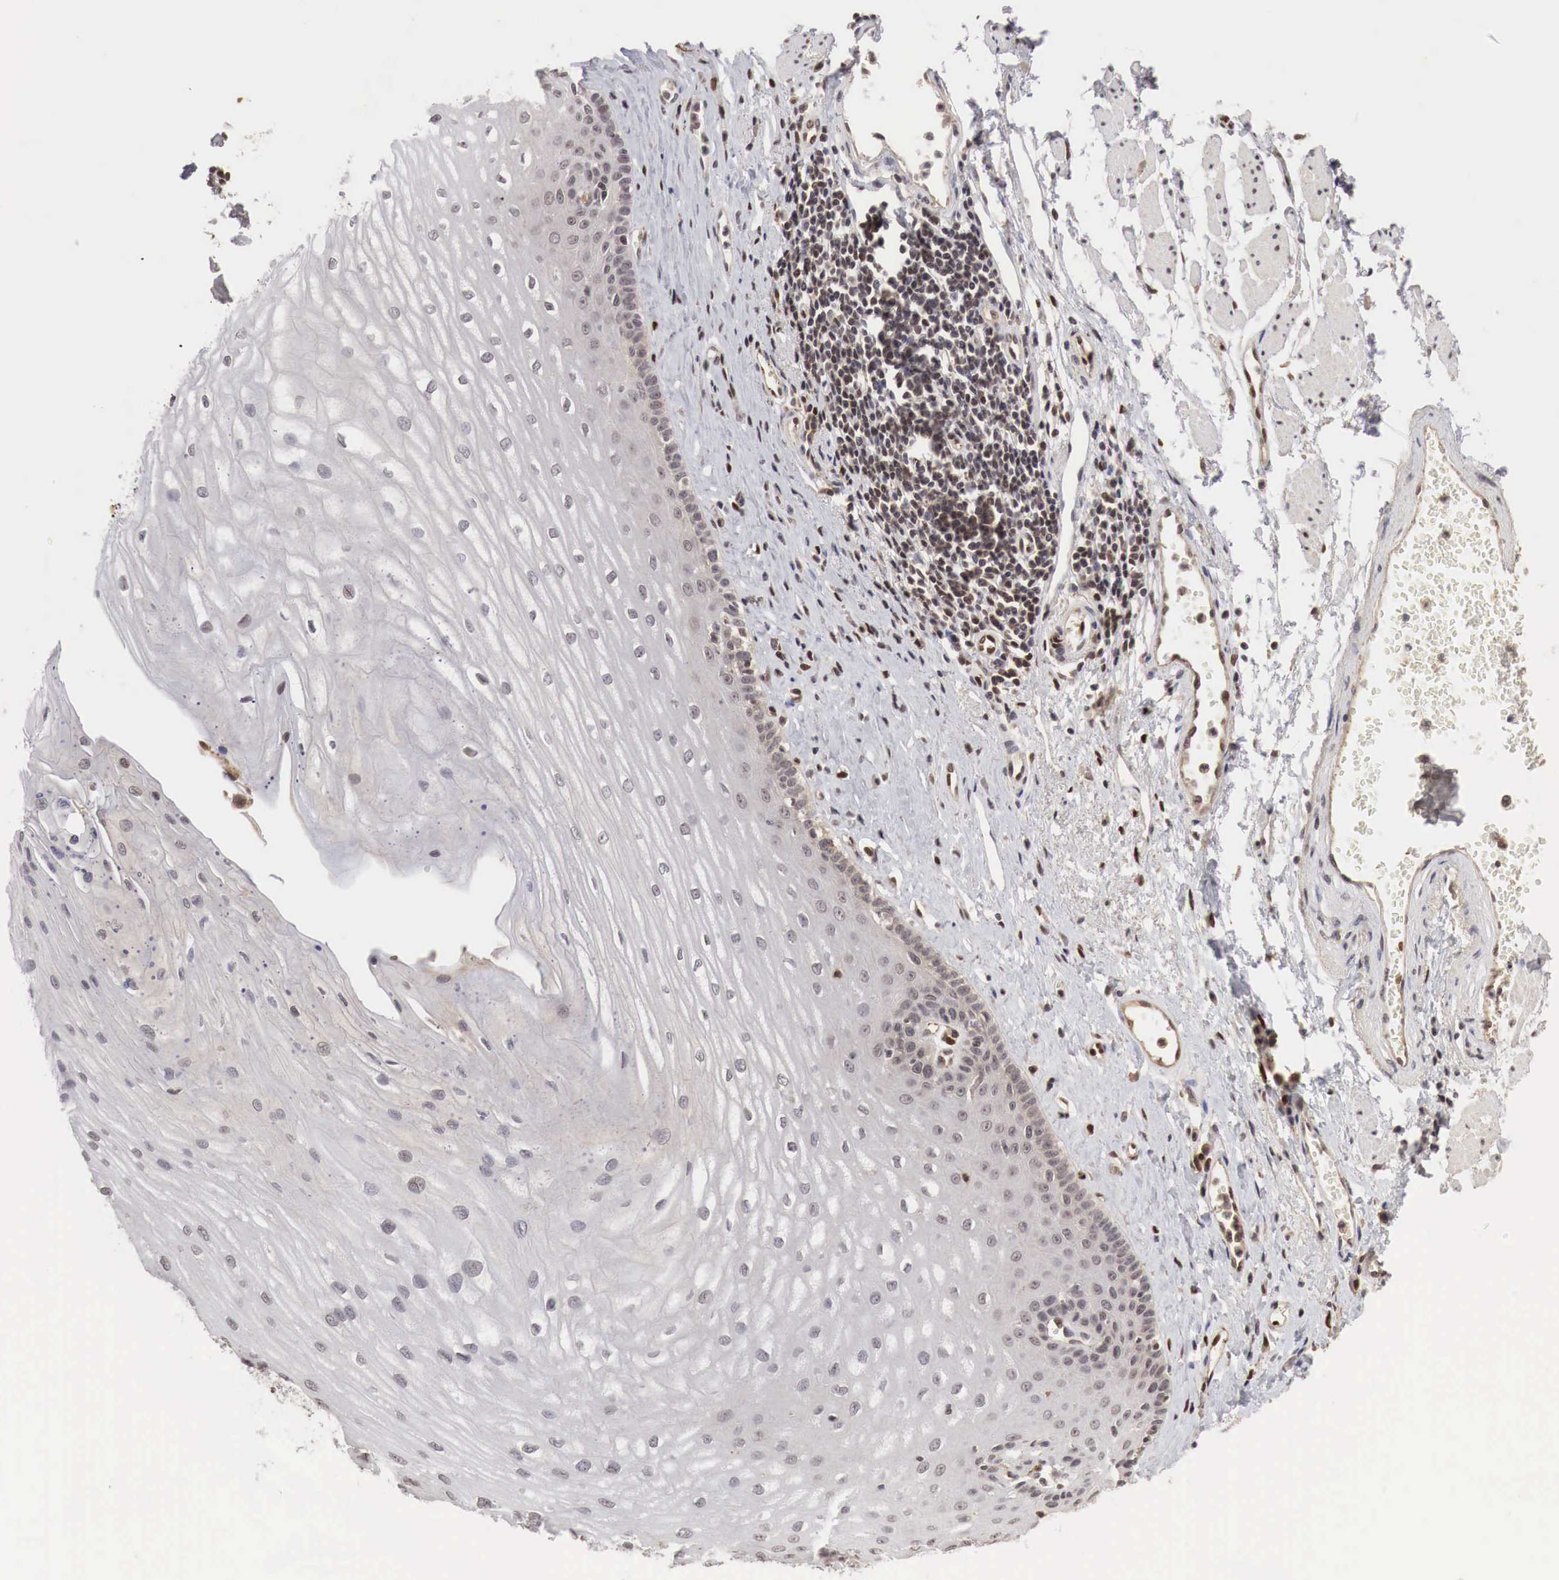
{"staining": {"intensity": "negative", "quantity": "none", "location": "none"}, "tissue": "esophagus", "cell_type": "Squamous epithelial cells", "image_type": "normal", "snomed": [{"axis": "morphology", "description": "Normal tissue, NOS"}, {"axis": "topography", "description": "Esophagus"}], "caption": "Histopathology image shows no significant protein positivity in squamous epithelial cells of unremarkable esophagus. (Stains: DAB IHC with hematoxylin counter stain, Microscopy: brightfield microscopy at high magnification).", "gene": "DACH2", "patient": {"sex": "male", "age": 65}}